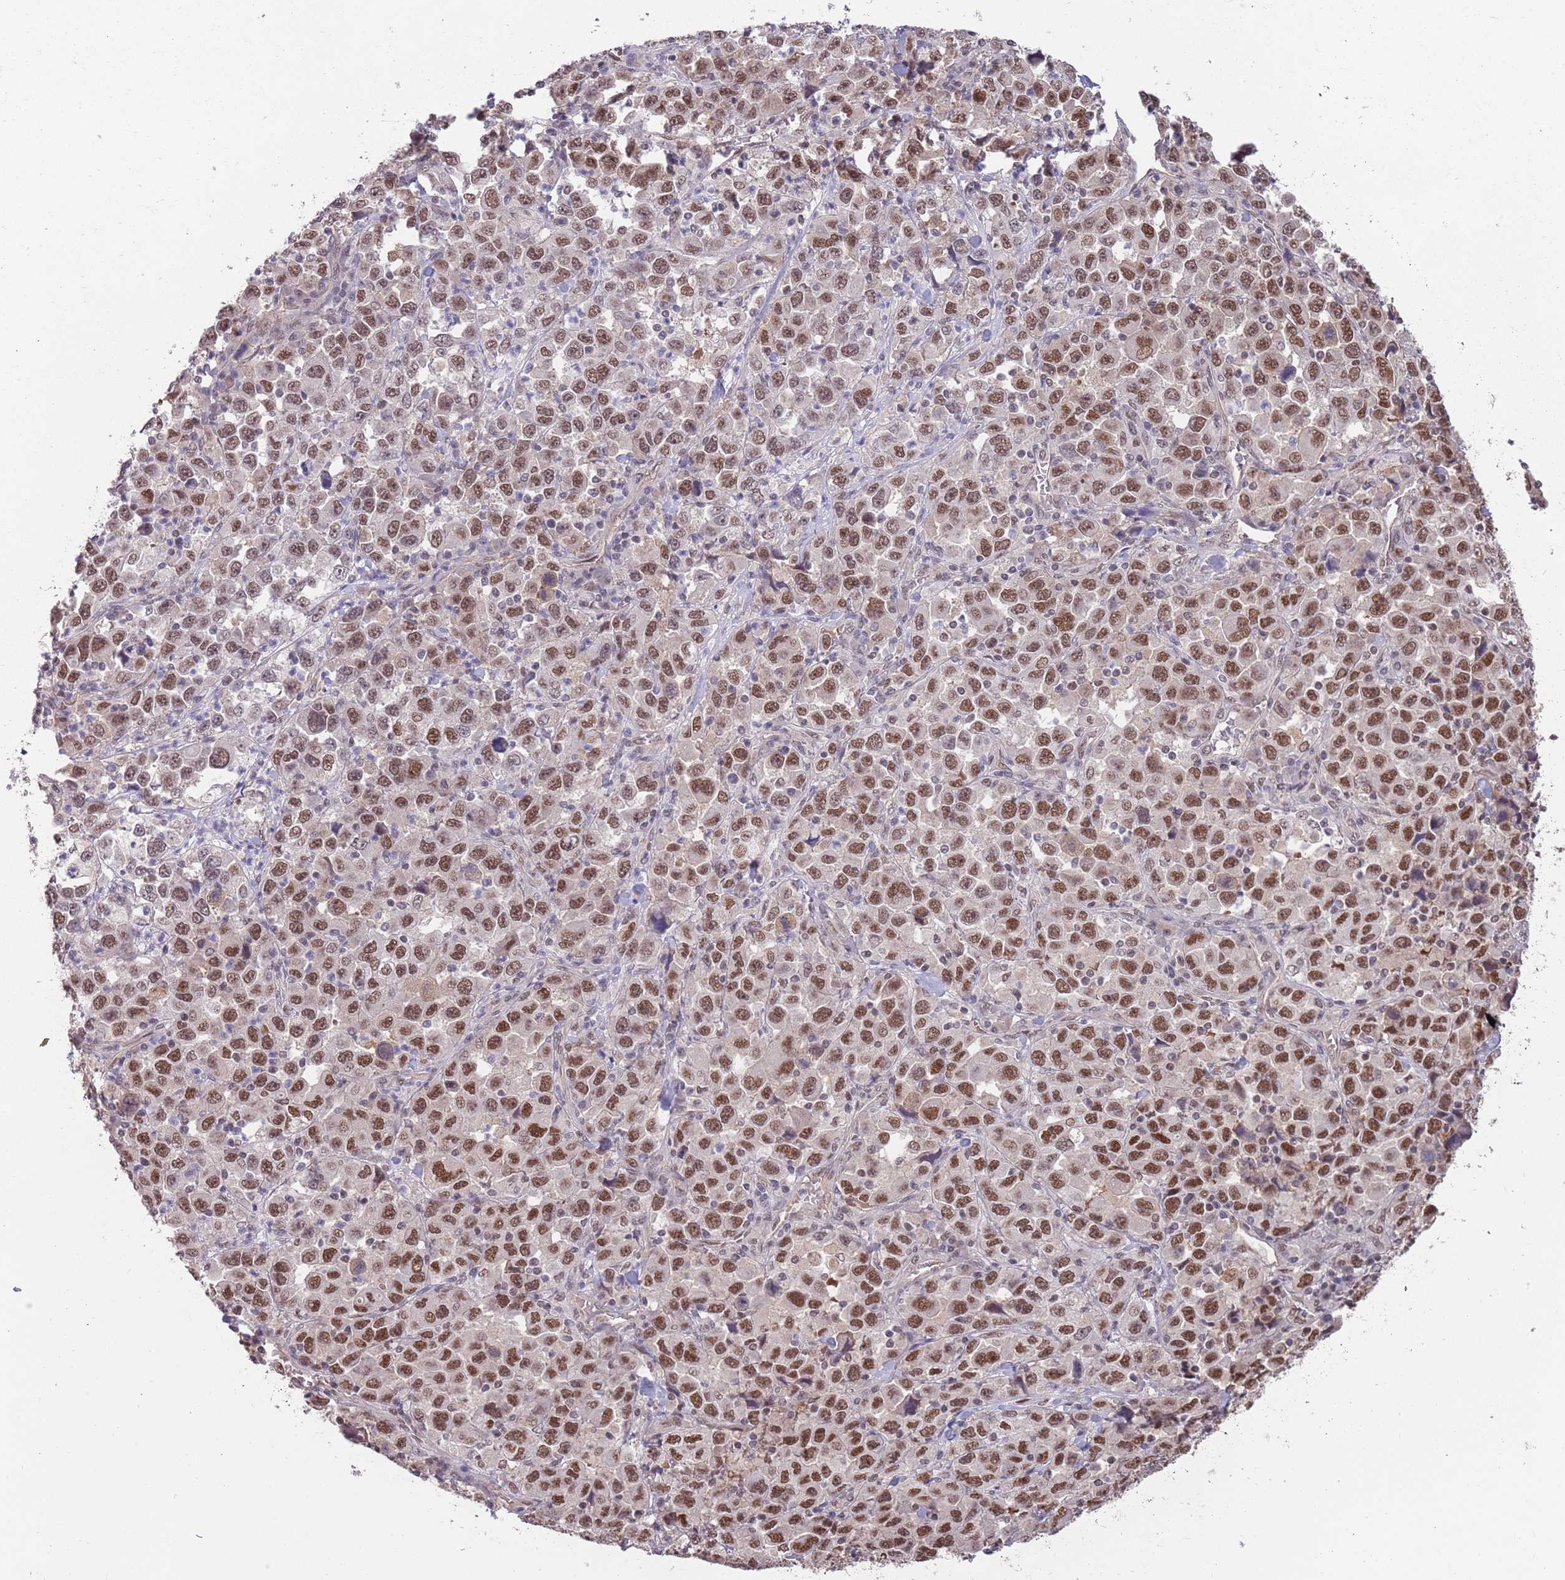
{"staining": {"intensity": "moderate", "quantity": ">75%", "location": "nuclear"}, "tissue": "stomach cancer", "cell_type": "Tumor cells", "image_type": "cancer", "snomed": [{"axis": "morphology", "description": "Normal tissue, NOS"}, {"axis": "morphology", "description": "Adenocarcinoma, NOS"}, {"axis": "topography", "description": "Stomach, upper"}, {"axis": "topography", "description": "Stomach"}], "caption": "Stomach adenocarcinoma tissue exhibits moderate nuclear staining in approximately >75% of tumor cells", "gene": "ZBTB7A", "patient": {"sex": "male", "age": 59}}